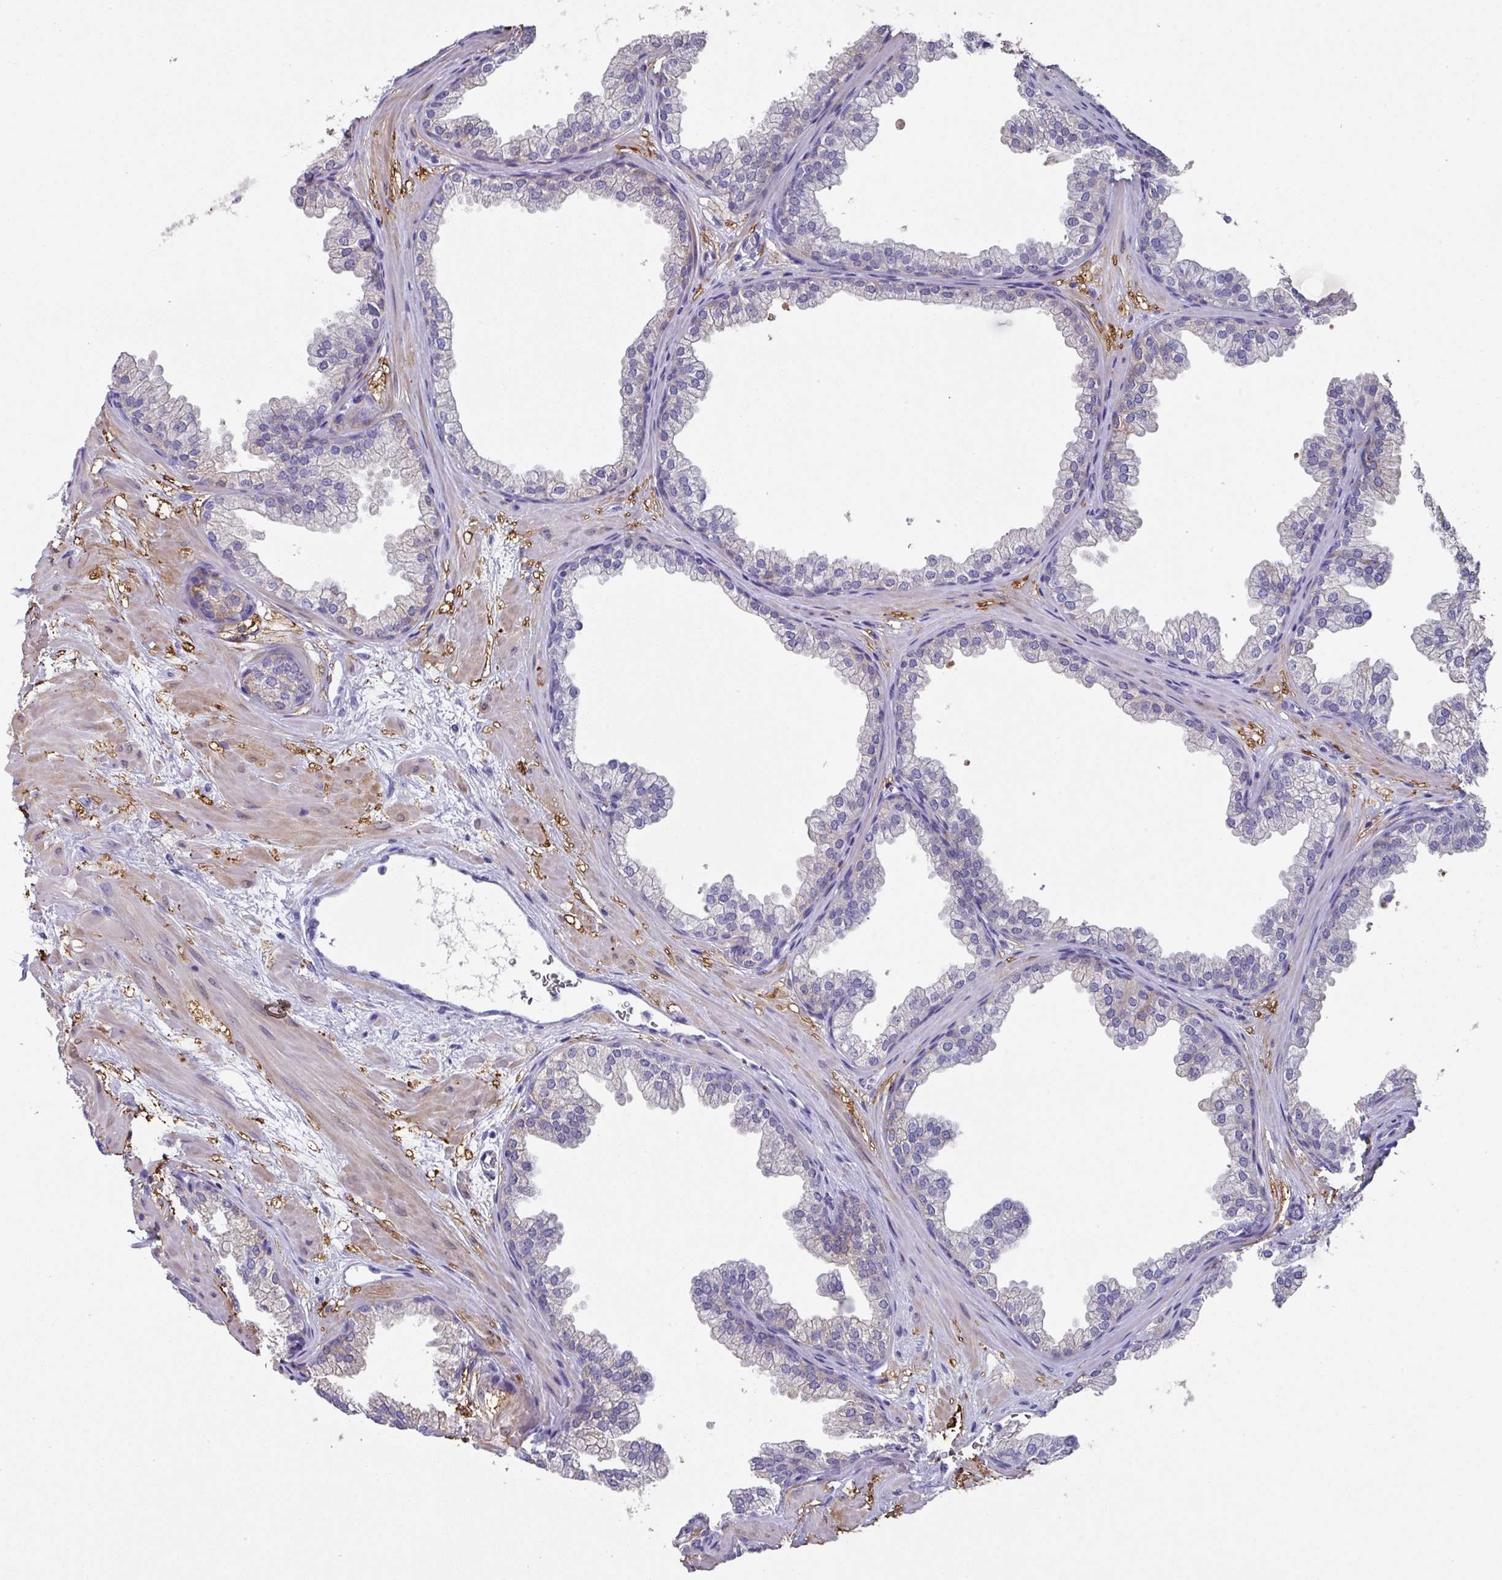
{"staining": {"intensity": "weak", "quantity": "<25%", "location": "cytoplasmic/membranous"}, "tissue": "prostate", "cell_type": "Glandular cells", "image_type": "normal", "snomed": [{"axis": "morphology", "description": "Normal tissue, NOS"}, {"axis": "topography", "description": "Prostate"}], "caption": "This is an IHC photomicrograph of normal human prostate. There is no staining in glandular cells.", "gene": "PEX10", "patient": {"sex": "male", "age": 37}}